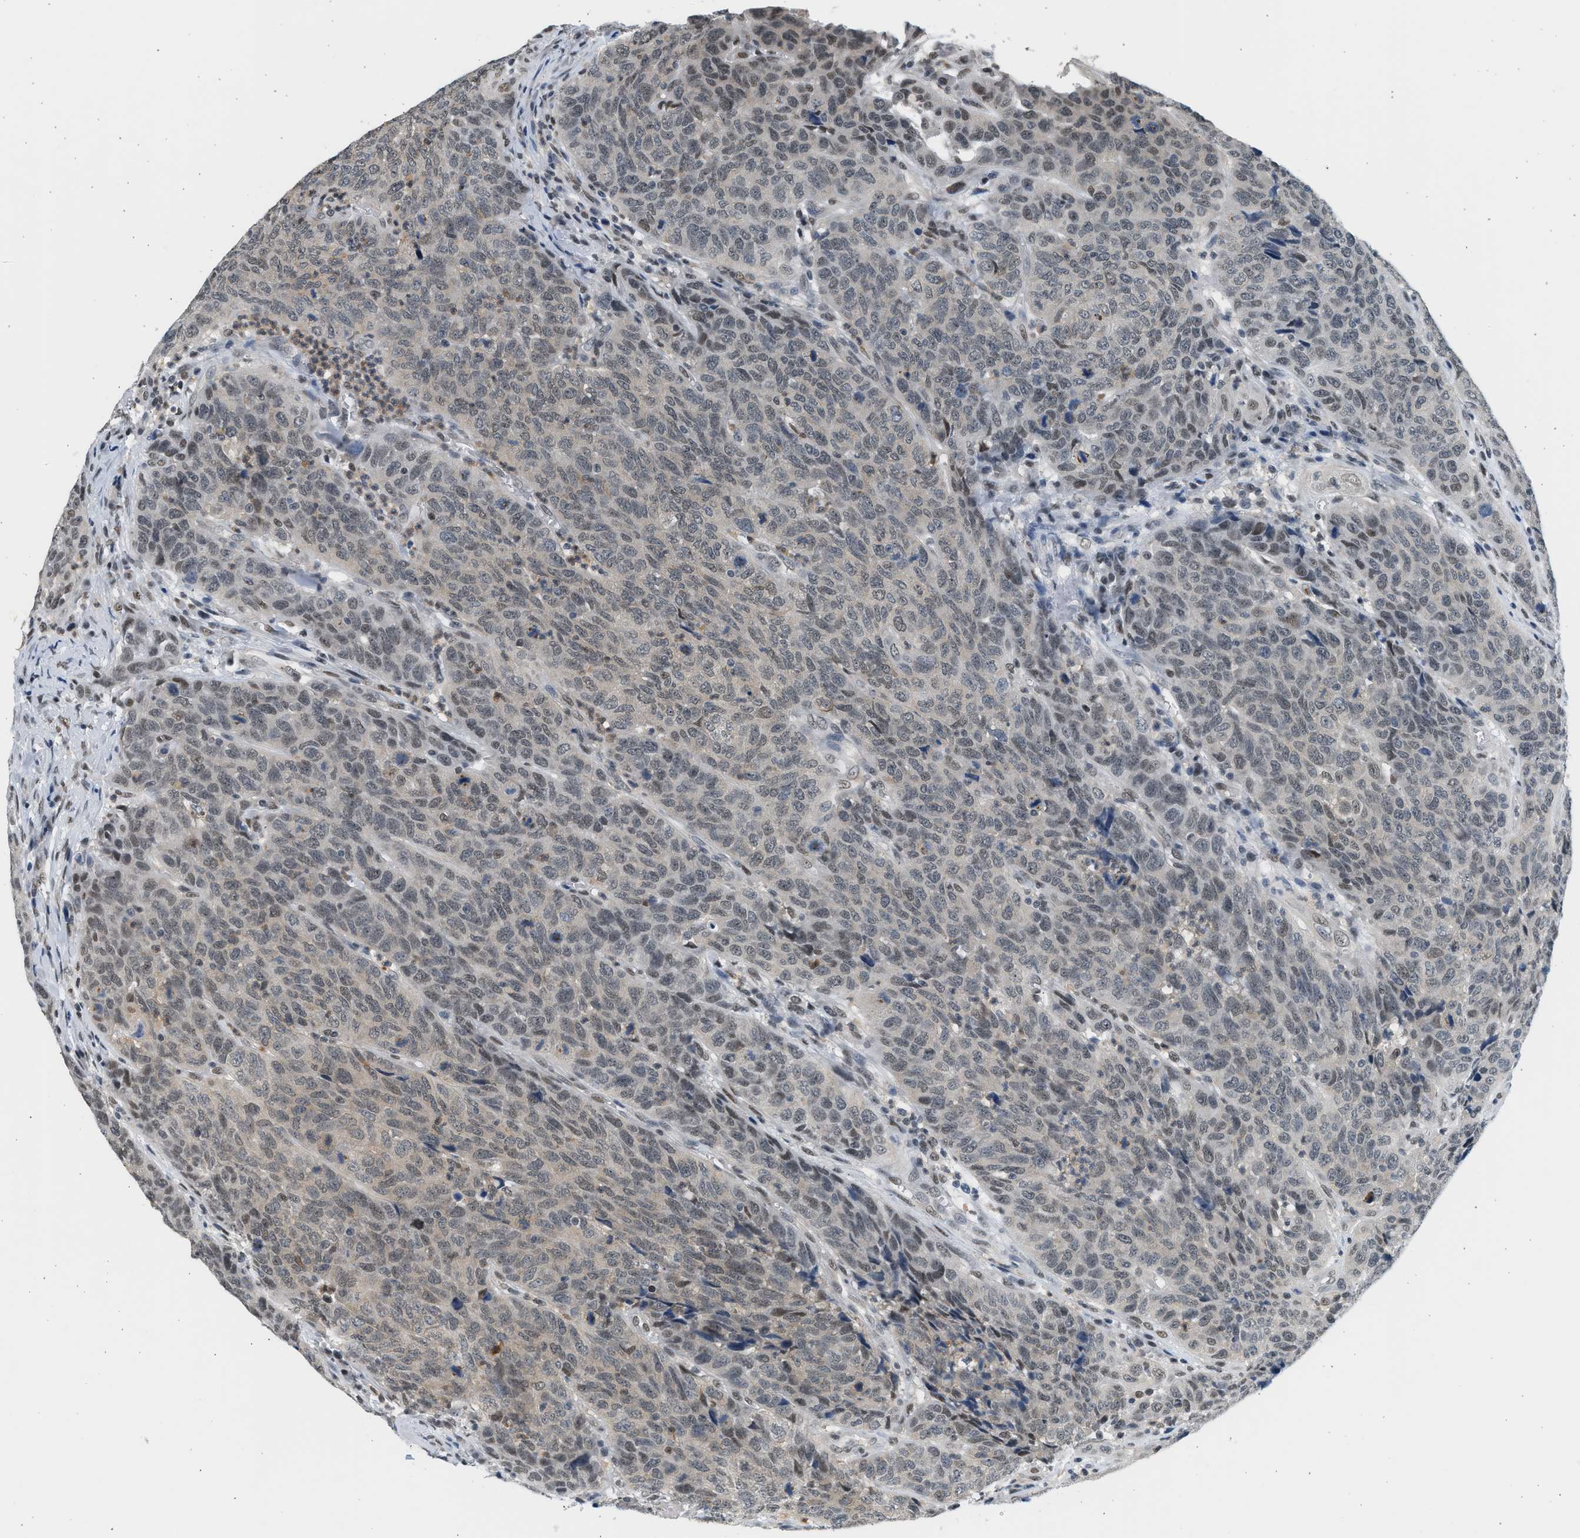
{"staining": {"intensity": "weak", "quantity": "25%-75%", "location": "nuclear"}, "tissue": "head and neck cancer", "cell_type": "Tumor cells", "image_type": "cancer", "snomed": [{"axis": "morphology", "description": "Squamous cell carcinoma, NOS"}, {"axis": "topography", "description": "Head-Neck"}], "caption": "Weak nuclear protein expression is seen in about 25%-75% of tumor cells in head and neck cancer (squamous cell carcinoma). (DAB (3,3'-diaminobenzidine) IHC with brightfield microscopy, high magnification).", "gene": "HIPK1", "patient": {"sex": "male", "age": 66}}